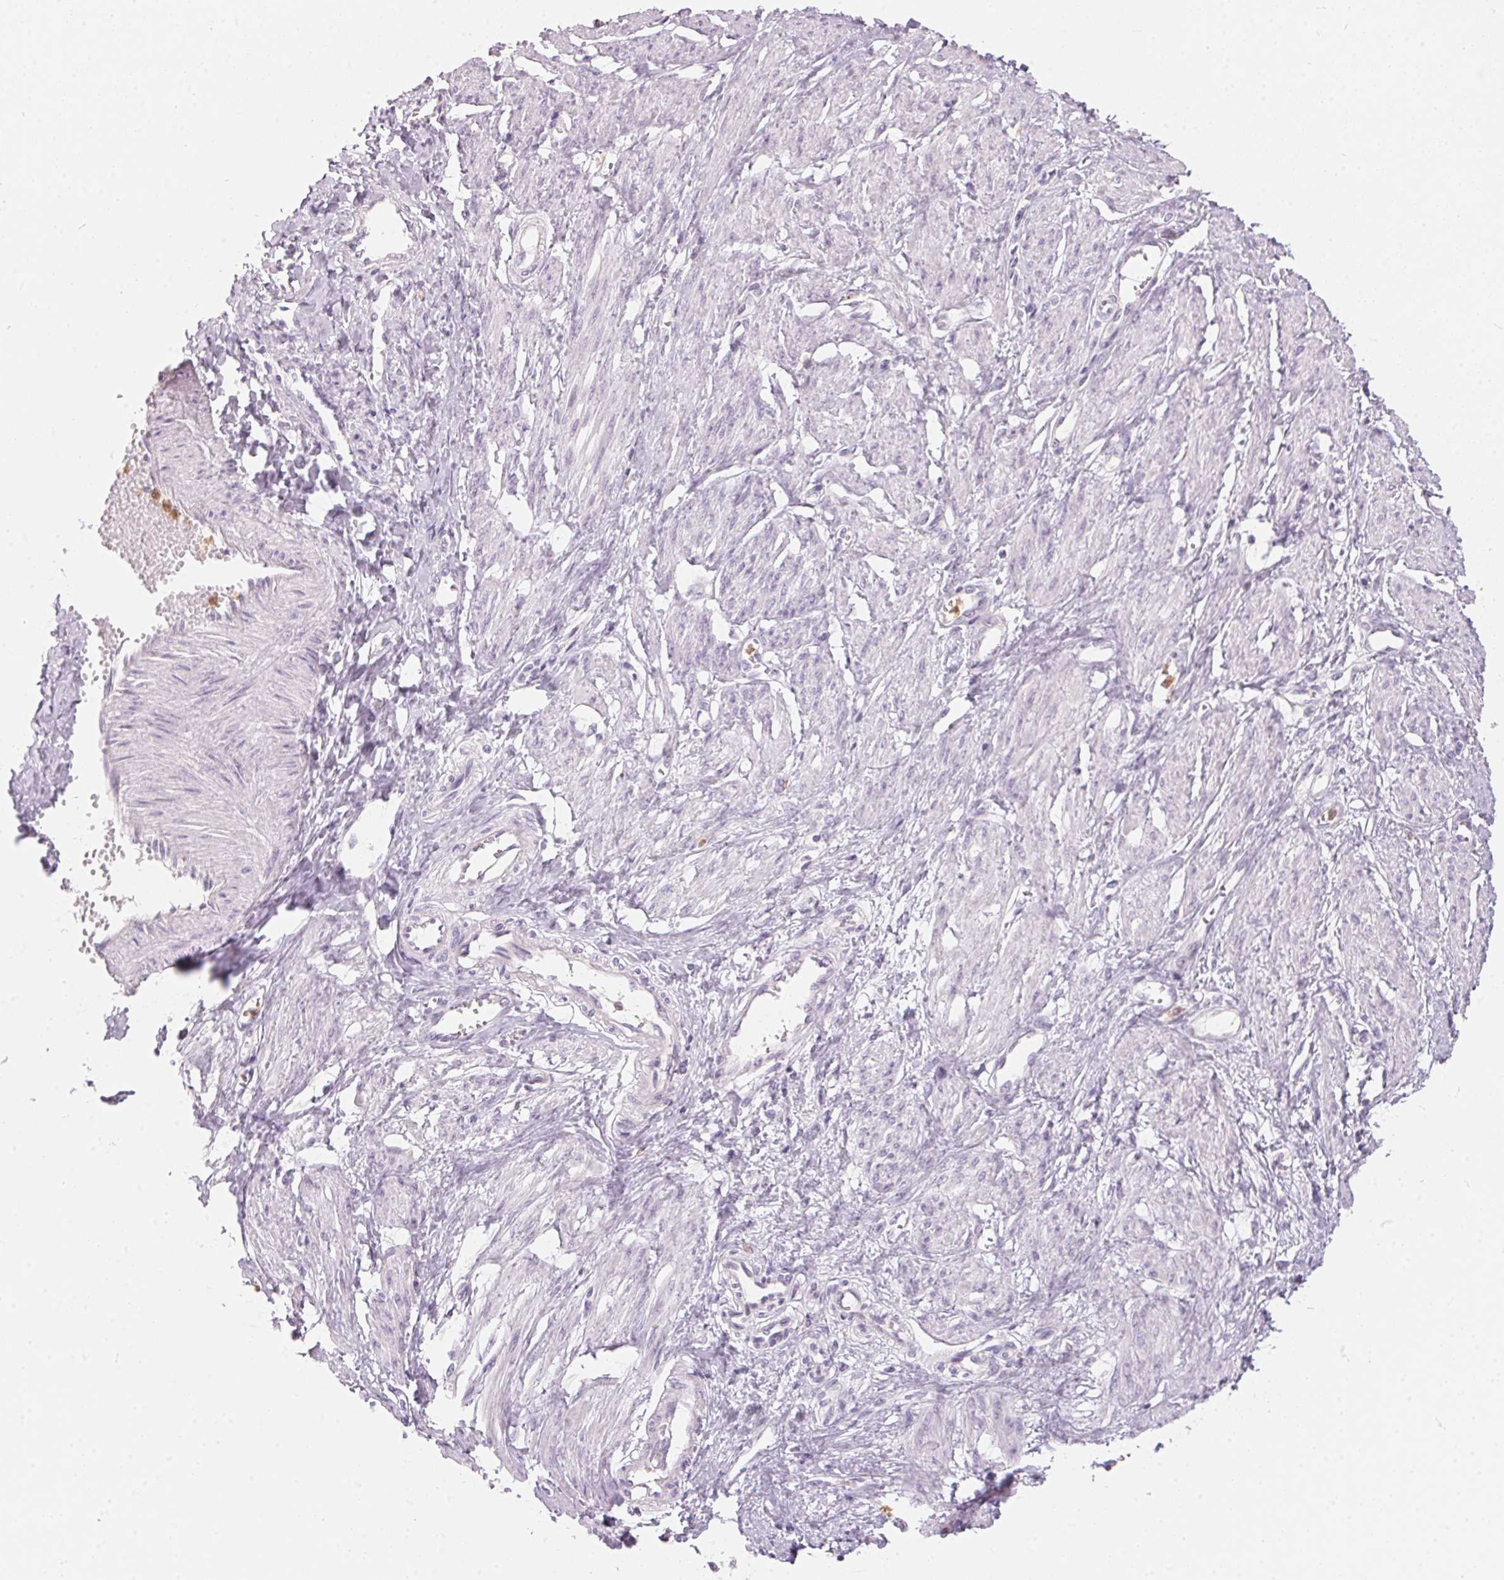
{"staining": {"intensity": "negative", "quantity": "none", "location": "none"}, "tissue": "smooth muscle", "cell_type": "Smooth muscle cells", "image_type": "normal", "snomed": [{"axis": "morphology", "description": "Normal tissue, NOS"}, {"axis": "topography", "description": "Smooth muscle"}, {"axis": "topography", "description": "Uterus"}], "caption": "The image reveals no significant expression in smooth muscle cells of smooth muscle. Nuclei are stained in blue.", "gene": "SERPINB1", "patient": {"sex": "female", "age": 39}}